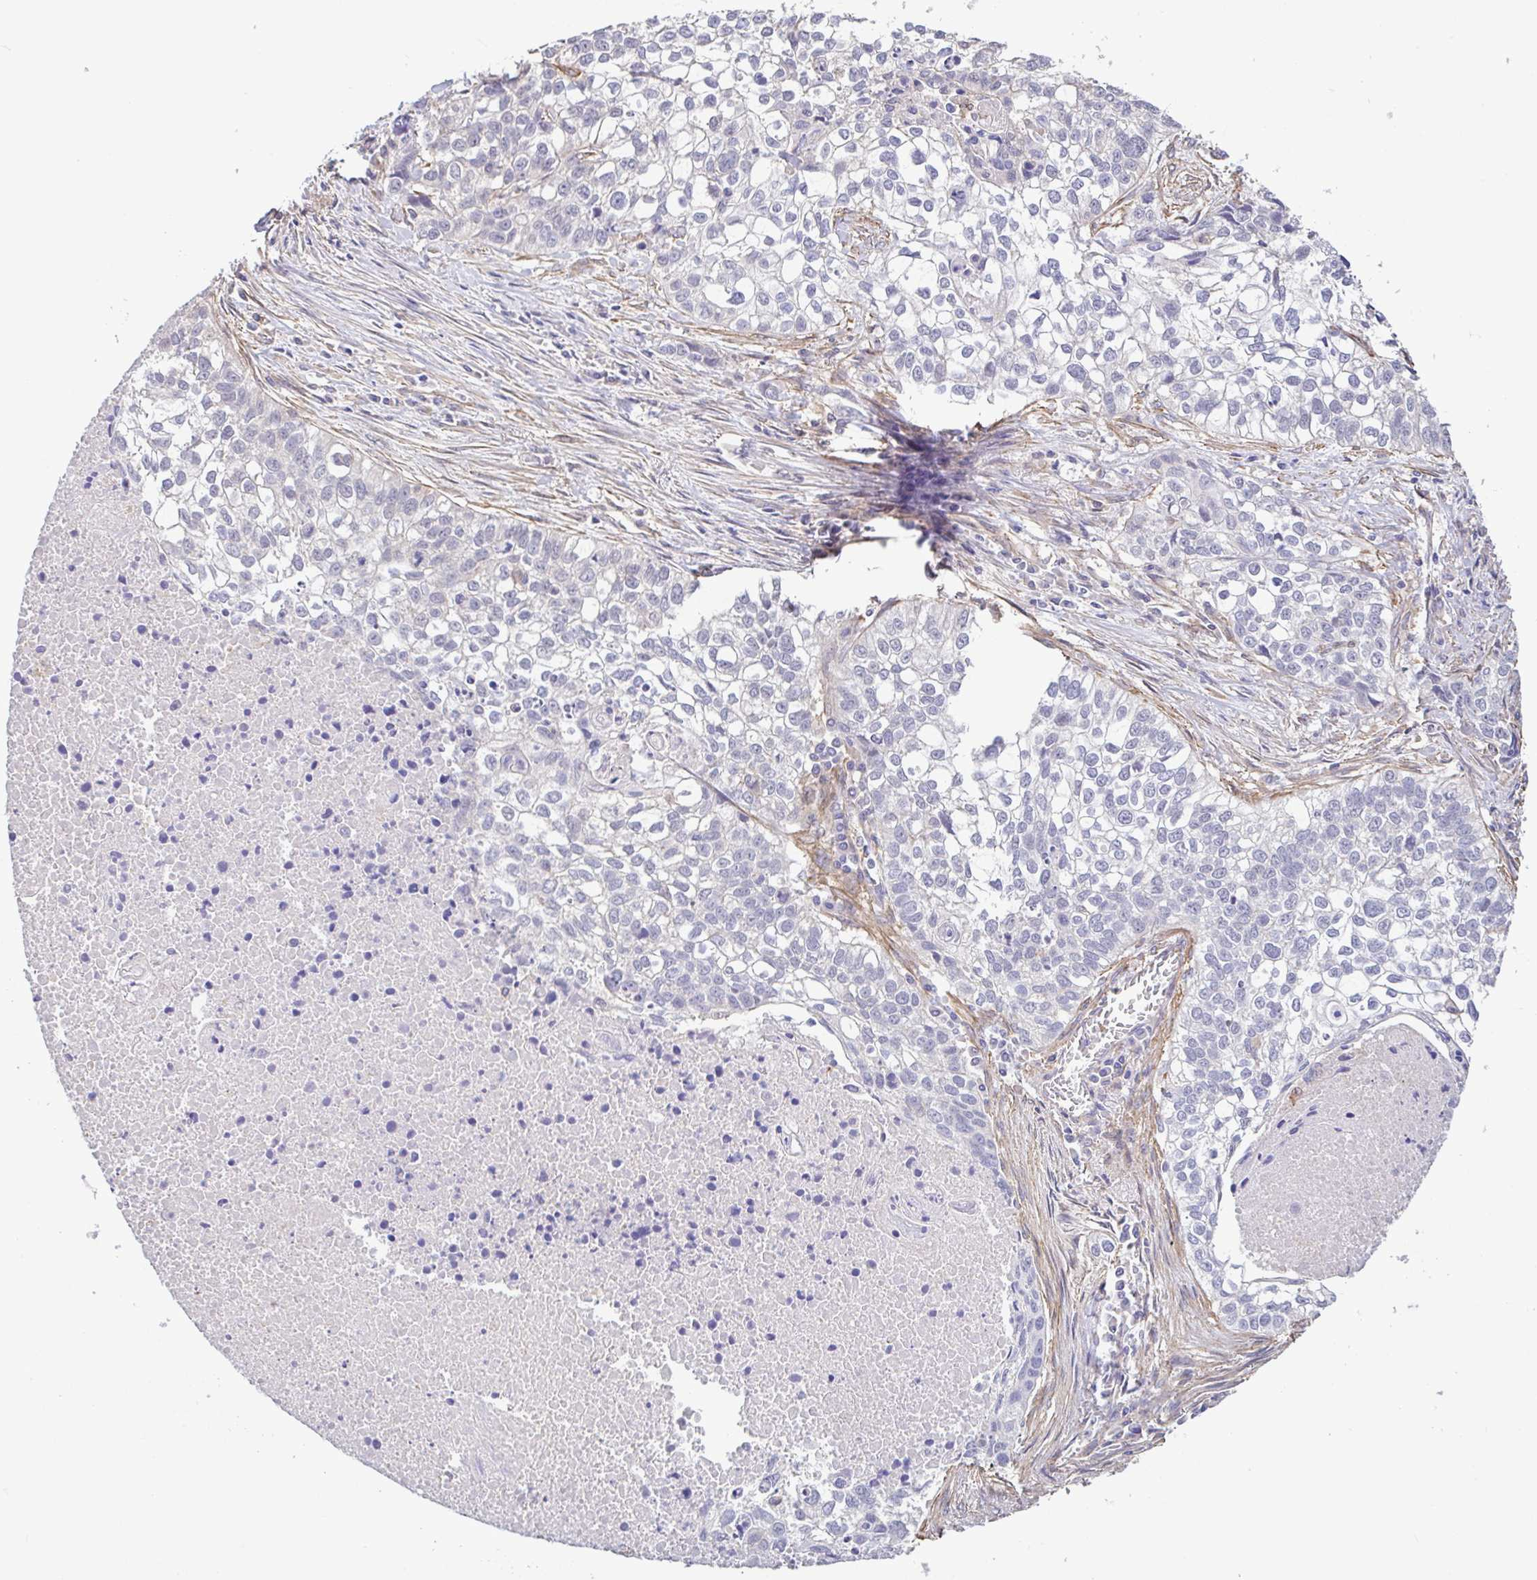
{"staining": {"intensity": "negative", "quantity": "none", "location": "none"}, "tissue": "lung cancer", "cell_type": "Tumor cells", "image_type": "cancer", "snomed": [{"axis": "morphology", "description": "Squamous cell carcinoma, NOS"}, {"axis": "topography", "description": "Lung"}], "caption": "Histopathology image shows no protein positivity in tumor cells of lung cancer (squamous cell carcinoma) tissue. (DAB (3,3'-diaminobenzidine) immunohistochemistry with hematoxylin counter stain).", "gene": "PLCD4", "patient": {"sex": "male", "age": 74}}